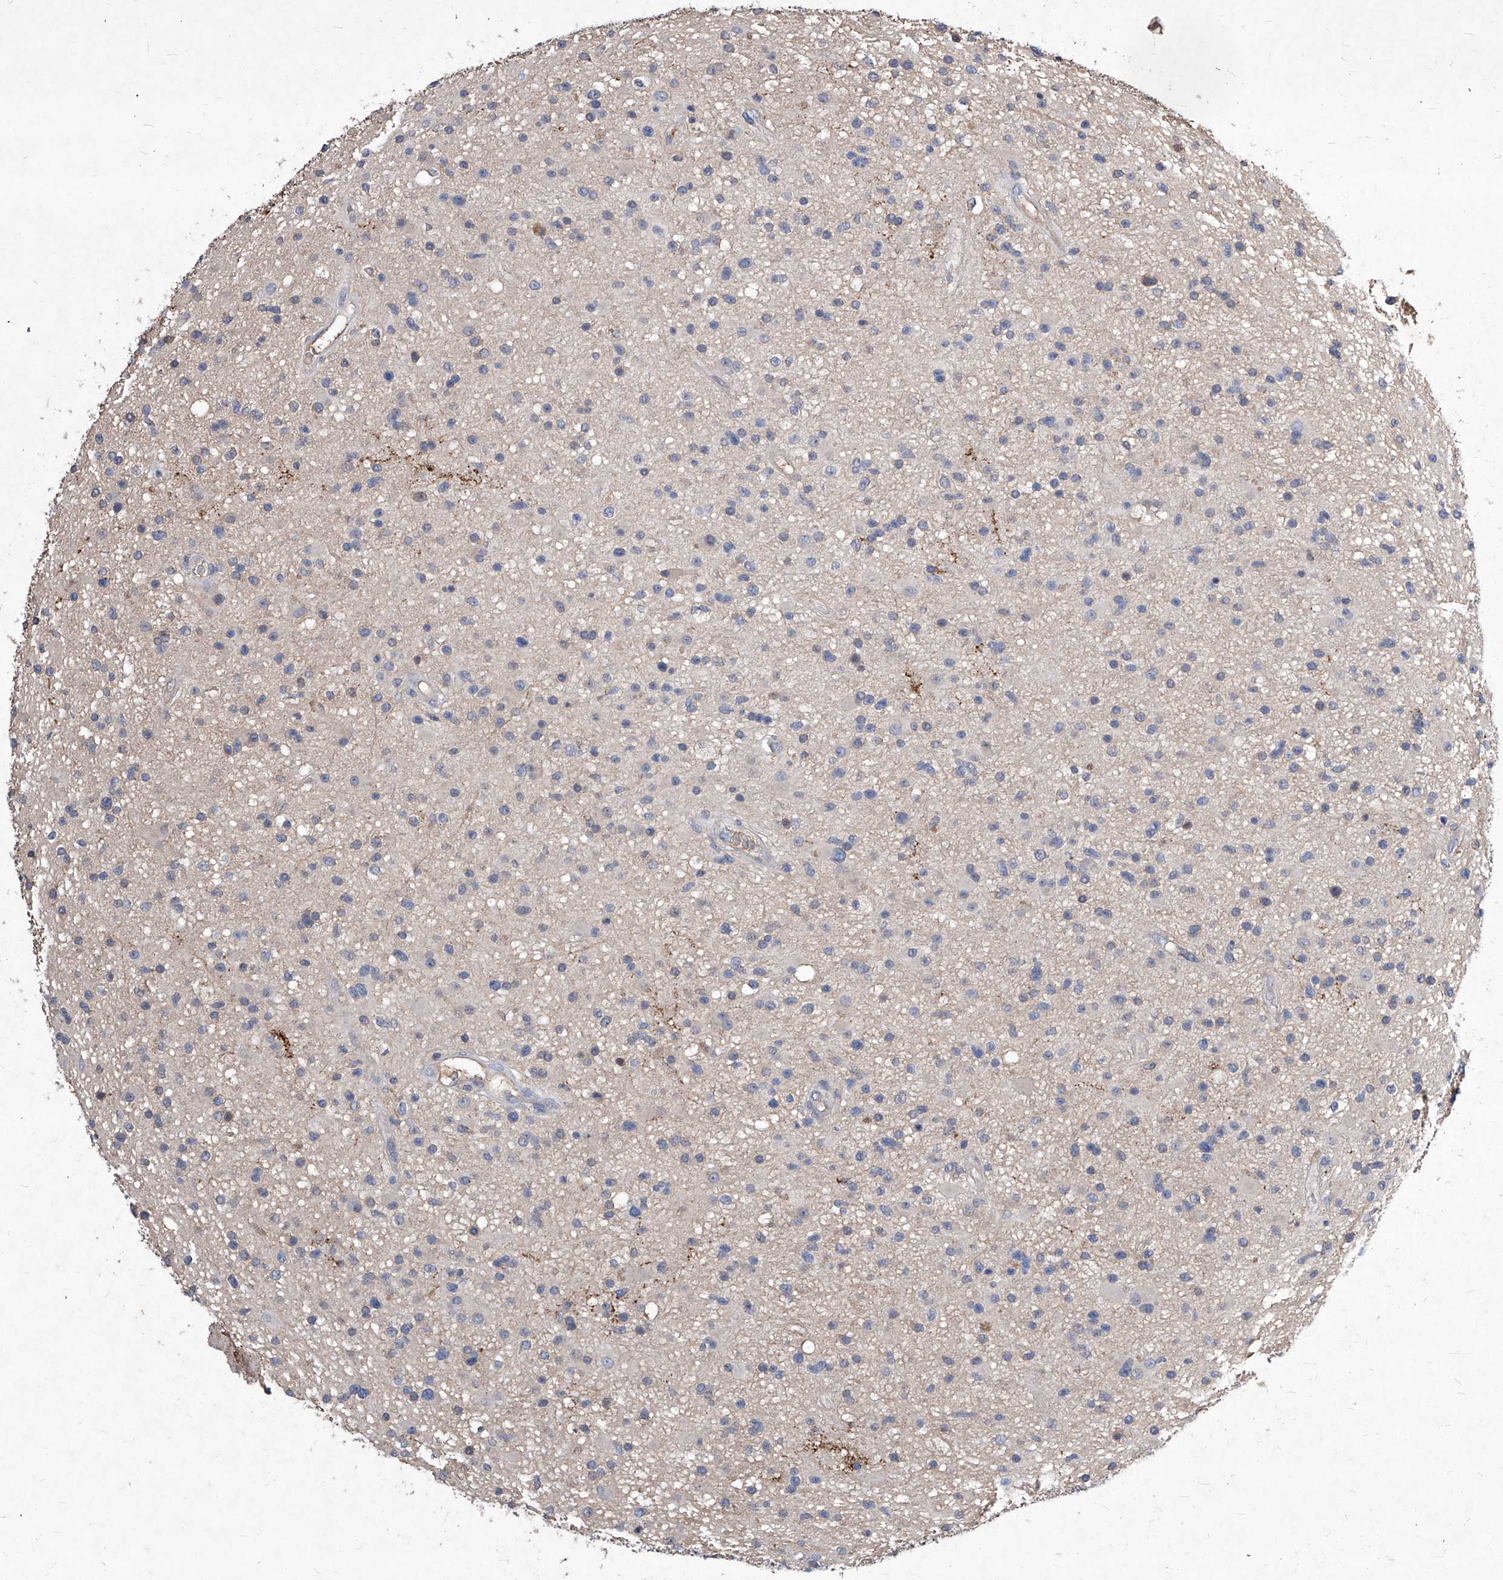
{"staining": {"intensity": "negative", "quantity": "none", "location": "none"}, "tissue": "glioma", "cell_type": "Tumor cells", "image_type": "cancer", "snomed": [{"axis": "morphology", "description": "Glioma, malignant, High grade"}, {"axis": "topography", "description": "Brain"}], "caption": "This is an IHC histopathology image of human glioma. There is no positivity in tumor cells.", "gene": "SYNGR1", "patient": {"sex": "male", "age": 33}}